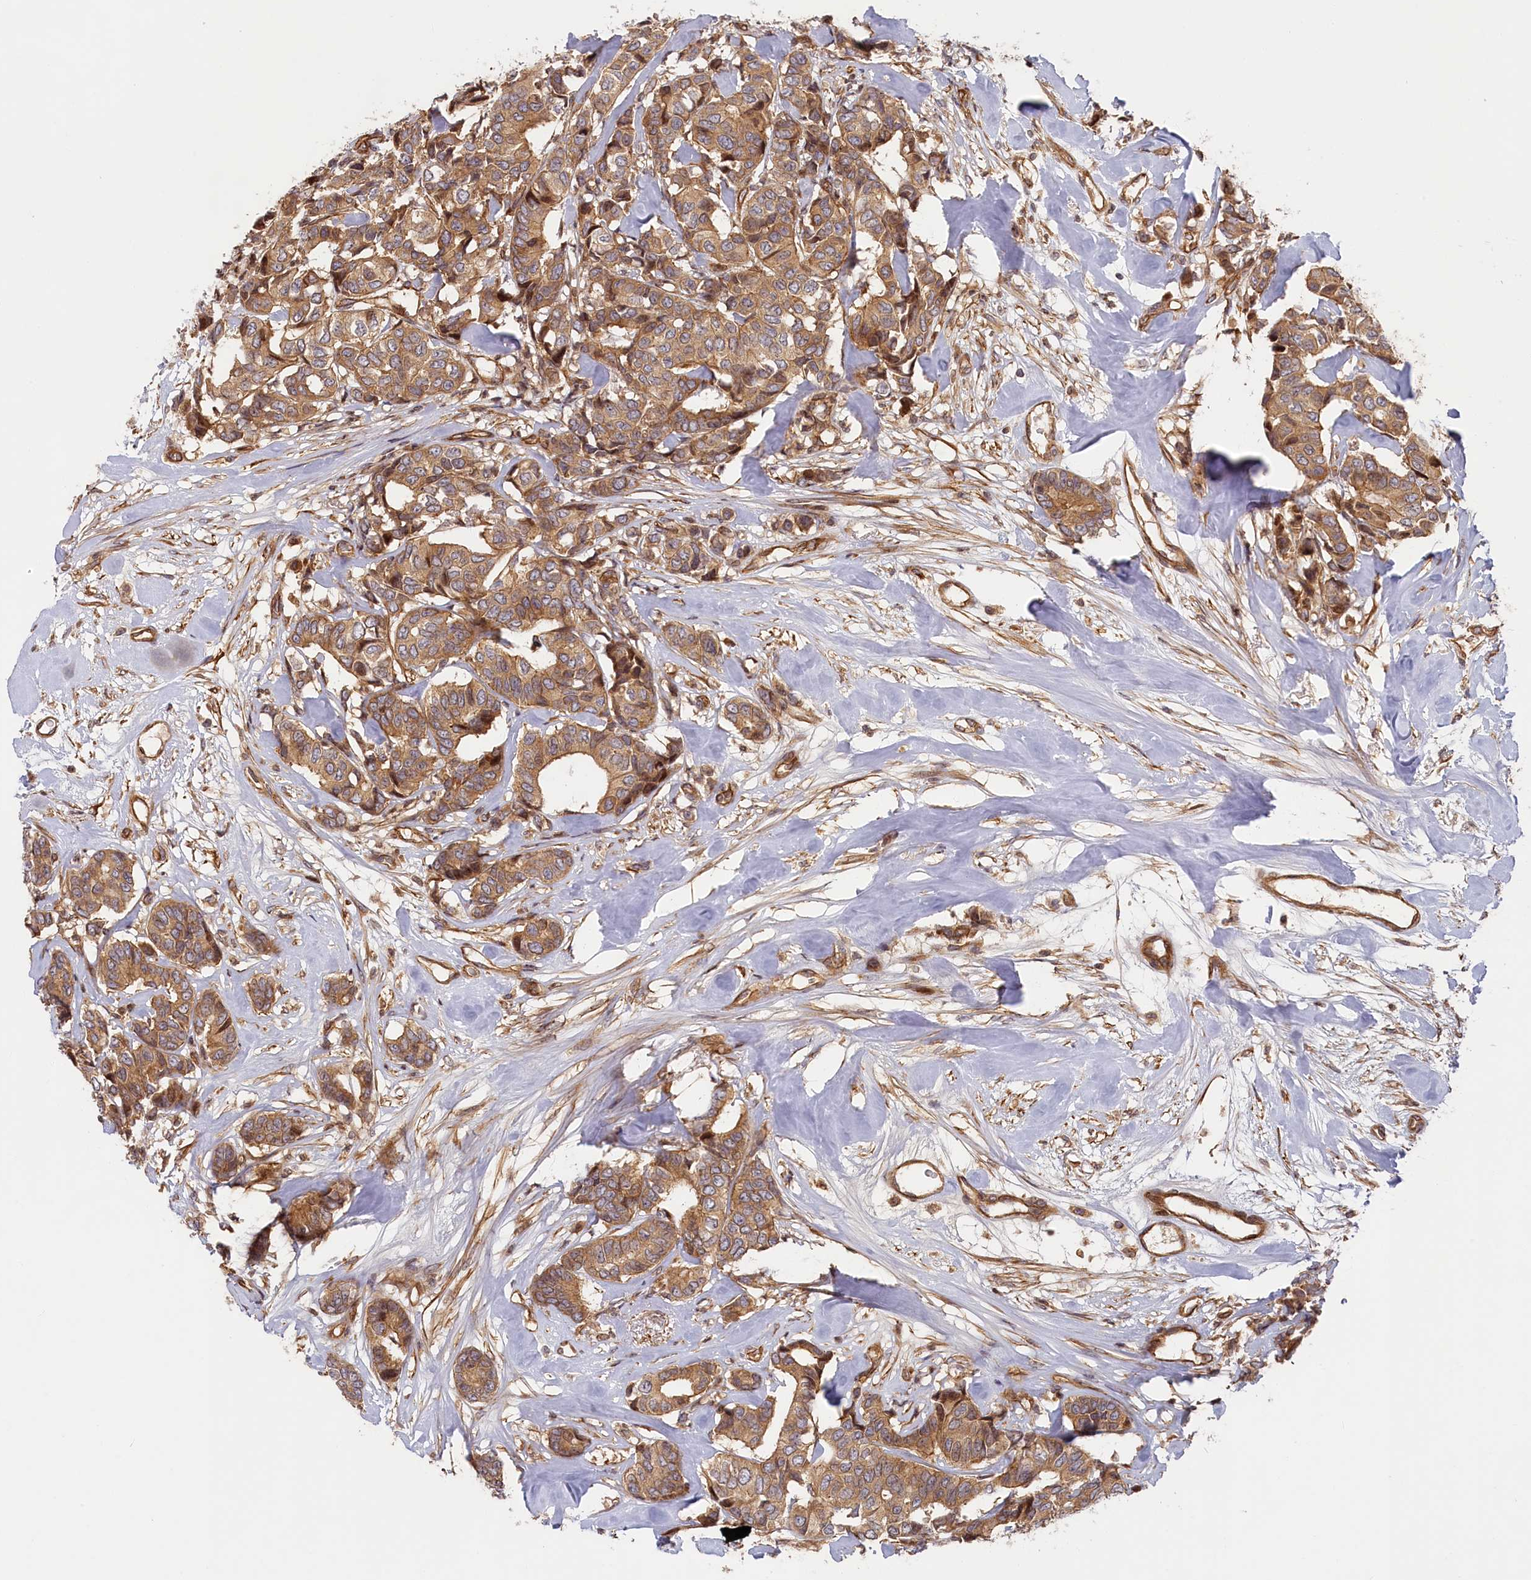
{"staining": {"intensity": "moderate", "quantity": ">75%", "location": "cytoplasmic/membranous"}, "tissue": "breast cancer", "cell_type": "Tumor cells", "image_type": "cancer", "snomed": [{"axis": "morphology", "description": "Duct carcinoma"}, {"axis": "topography", "description": "Breast"}], "caption": "Moderate cytoplasmic/membranous positivity for a protein is seen in about >75% of tumor cells of breast cancer using IHC.", "gene": "CEP44", "patient": {"sex": "female", "age": 87}}